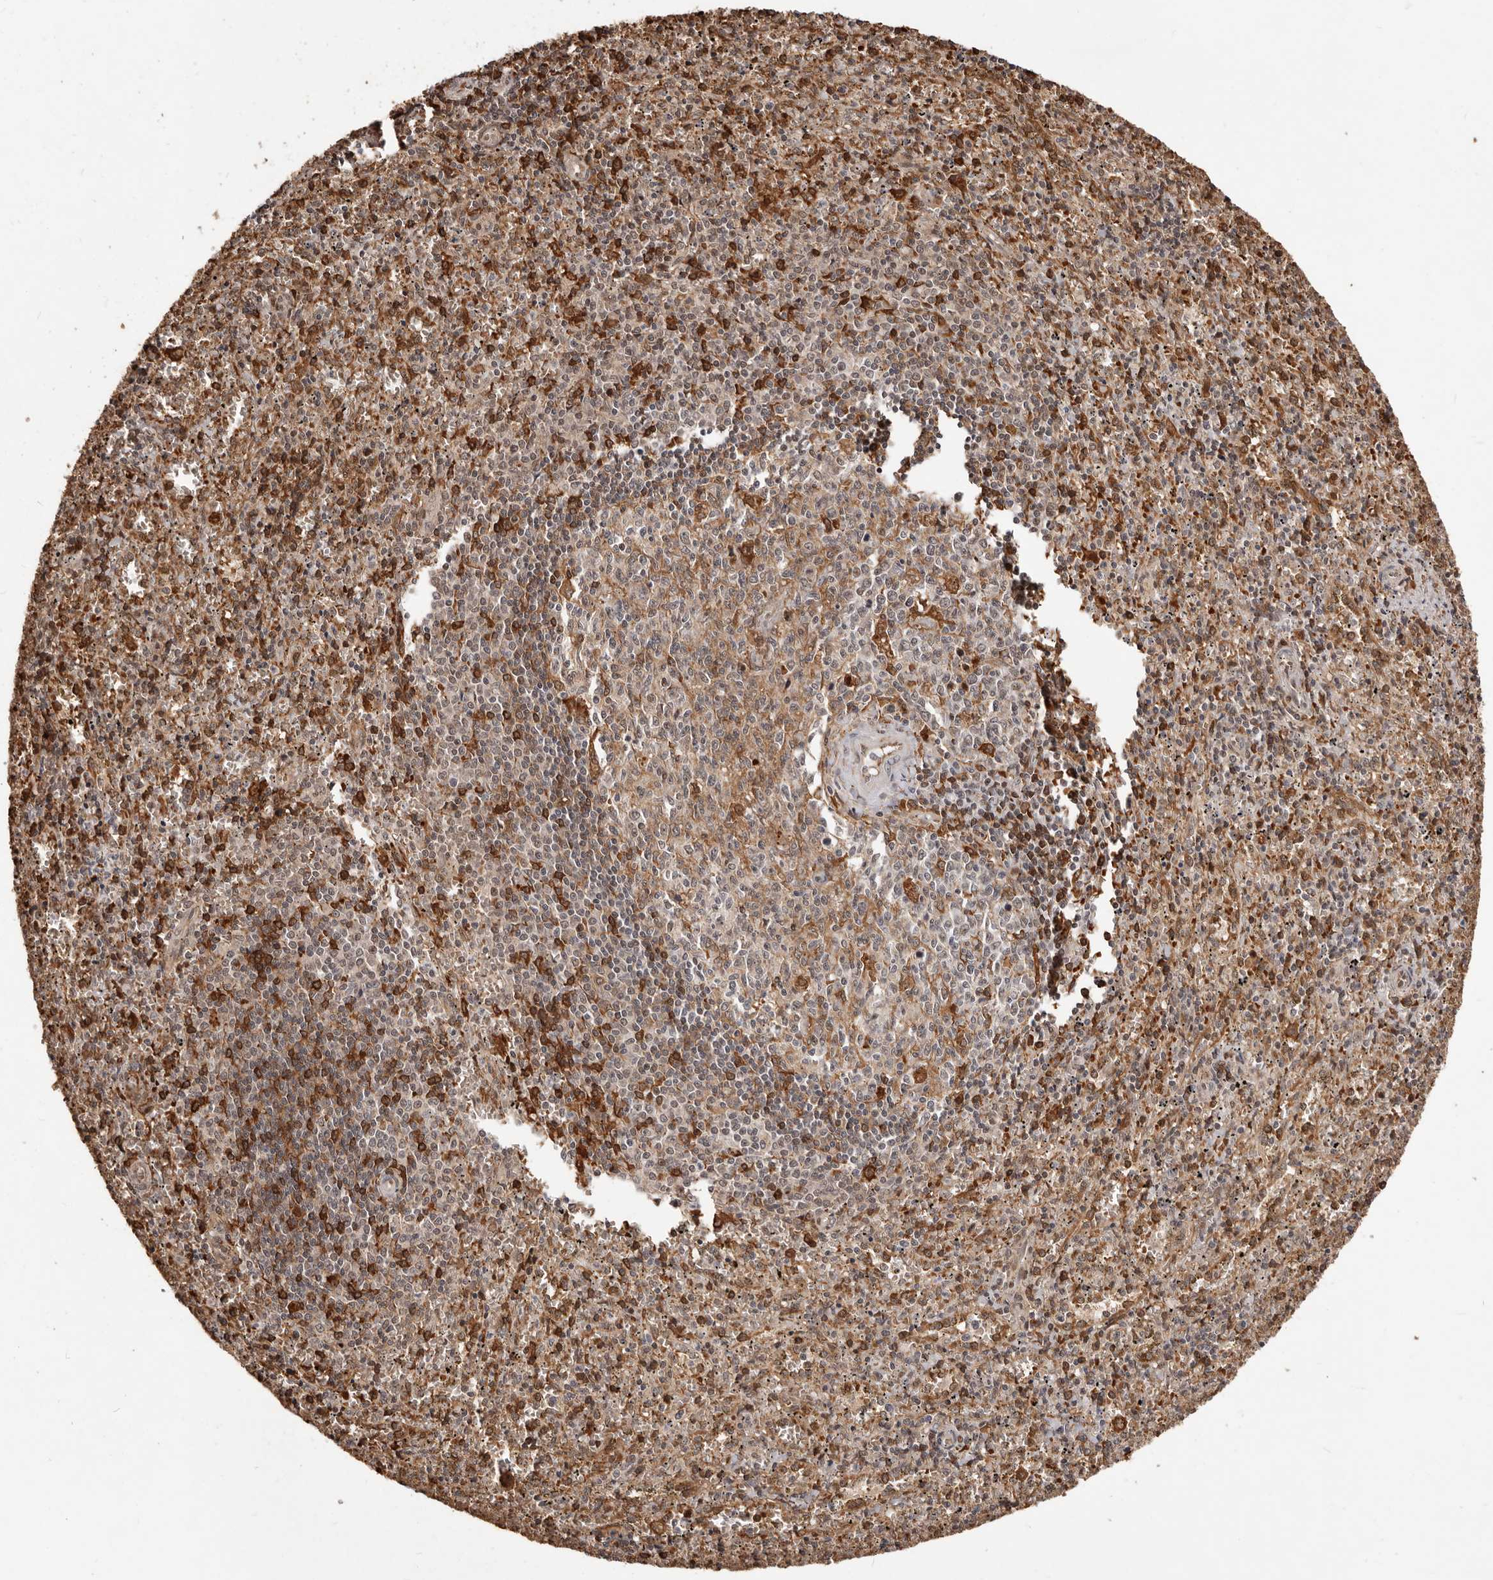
{"staining": {"intensity": "strong", "quantity": "25%-75%", "location": "cytoplasmic/membranous"}, "tissue": "spleen", "cell_type": "Cells in red pulp", "image_type": "normal", "snomed": [{"axis": "morphology", "description": "Normal tissue, NOS"}, {"axis": "topography", "description": "Spleen"}], "caption": "Immunohistochemistry (DAB) staining of benign spleen demonstrates strong cytoplasmic/membranous protein staining in approximately 25%-75% of cells in red pulp.", "gene": "NCOA3", "patient": {"sex": "male", "age": 11}}